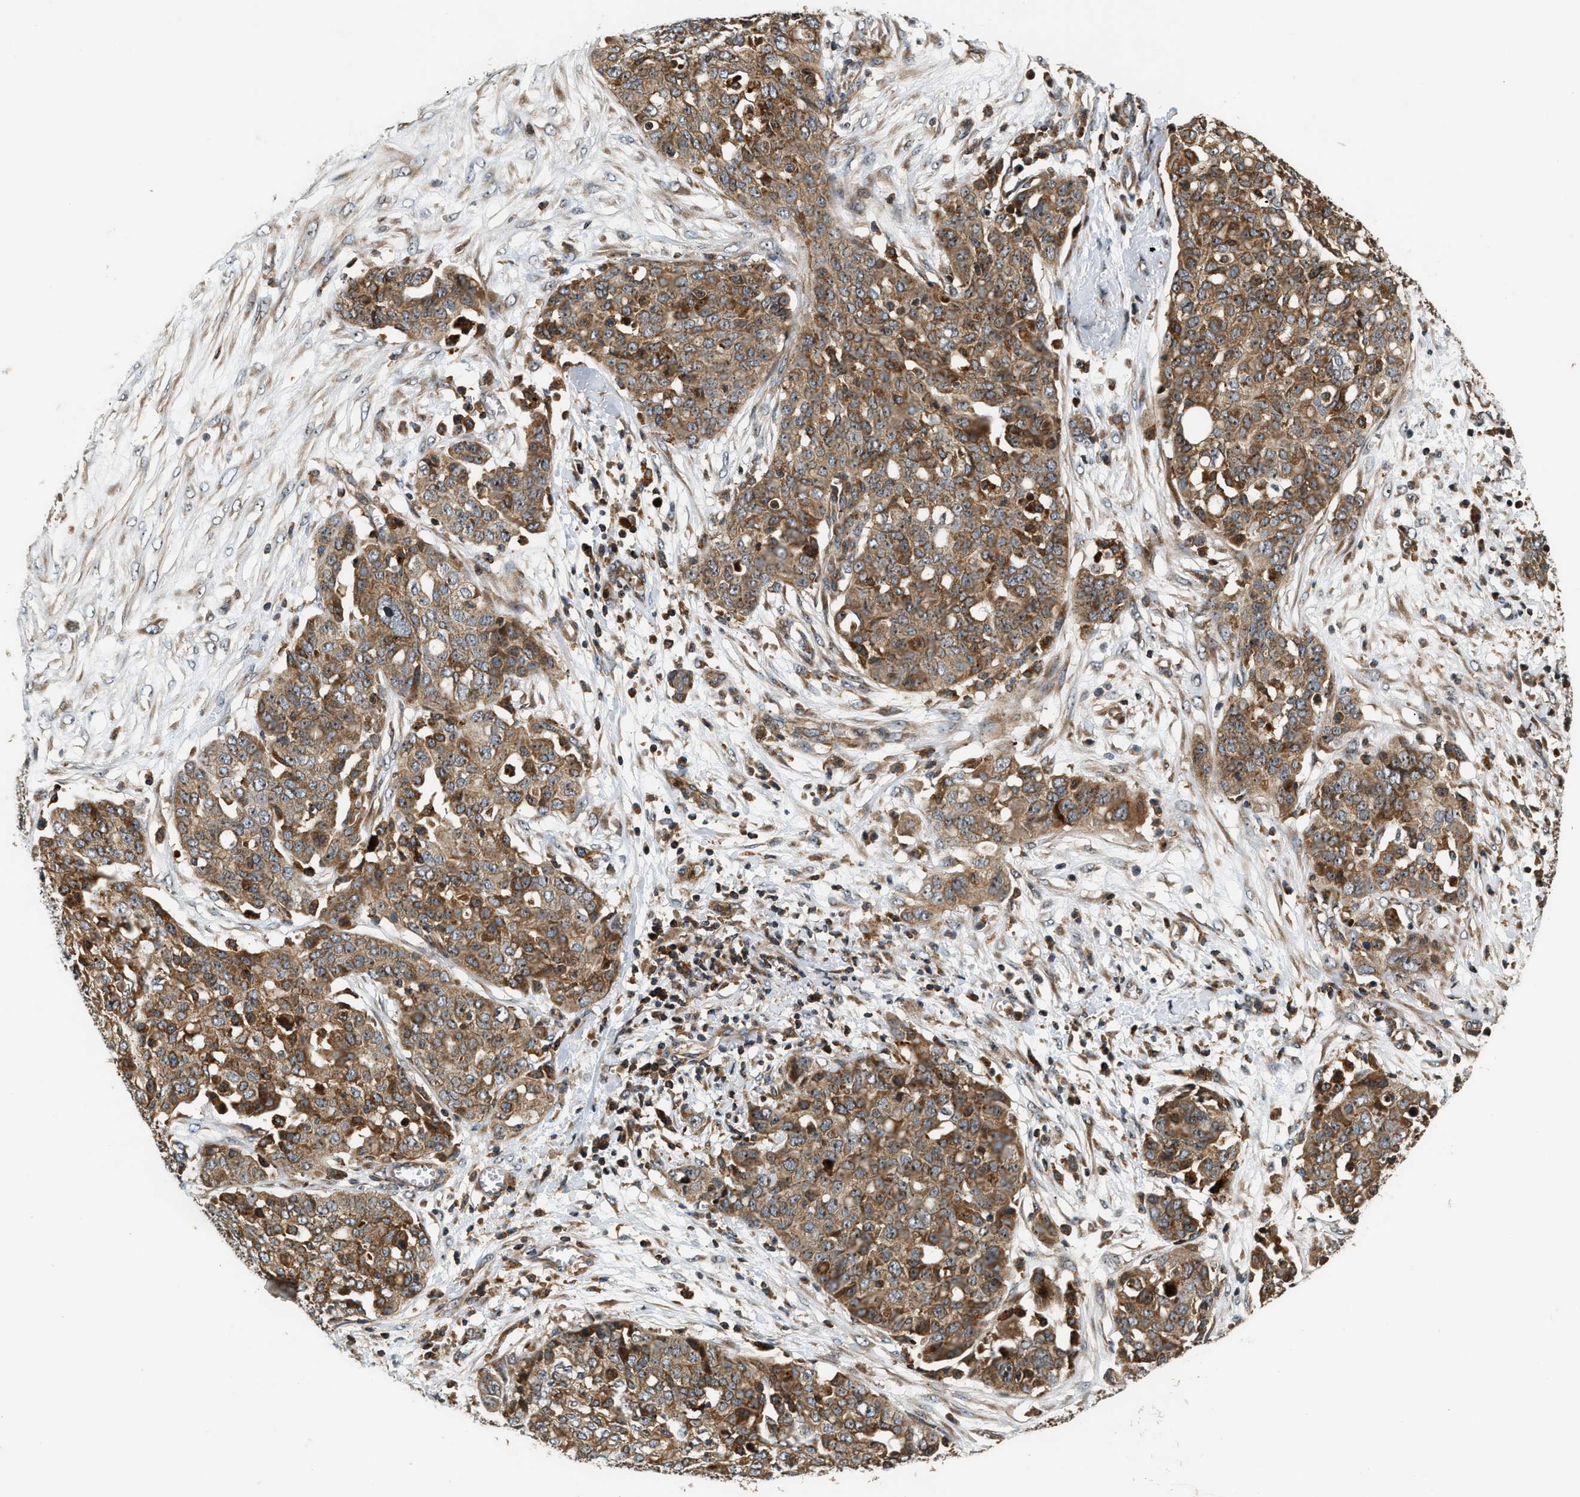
{"staining": {"intensity": "moderate", "quantity": ">75%", "location": "cytoplasmic/membranous"}, "tissue": "ovarian cancer", "cell_type": "Tumor cells", "image_type": "cancer", "snomed": [{"axis": "morphology", "description": "Cystadenocarcinoma, serous, NOS"}, {"axis": "topography", "description": "Soft tissue"}, {"axis": "topography", "description": "Ovary"}], "caption": "Brown immunohistochemical staining in ovarian cancer (serous cystadenocarcinoma) demonstrates moderate cytoplasmic/membranous expression in approximately >75% of tumor cells. (brown staining indicates protein expression, while blue staining denotes nuclei).", "gene": "SNX5", "patient": {"sex": "female", "age": 57}}